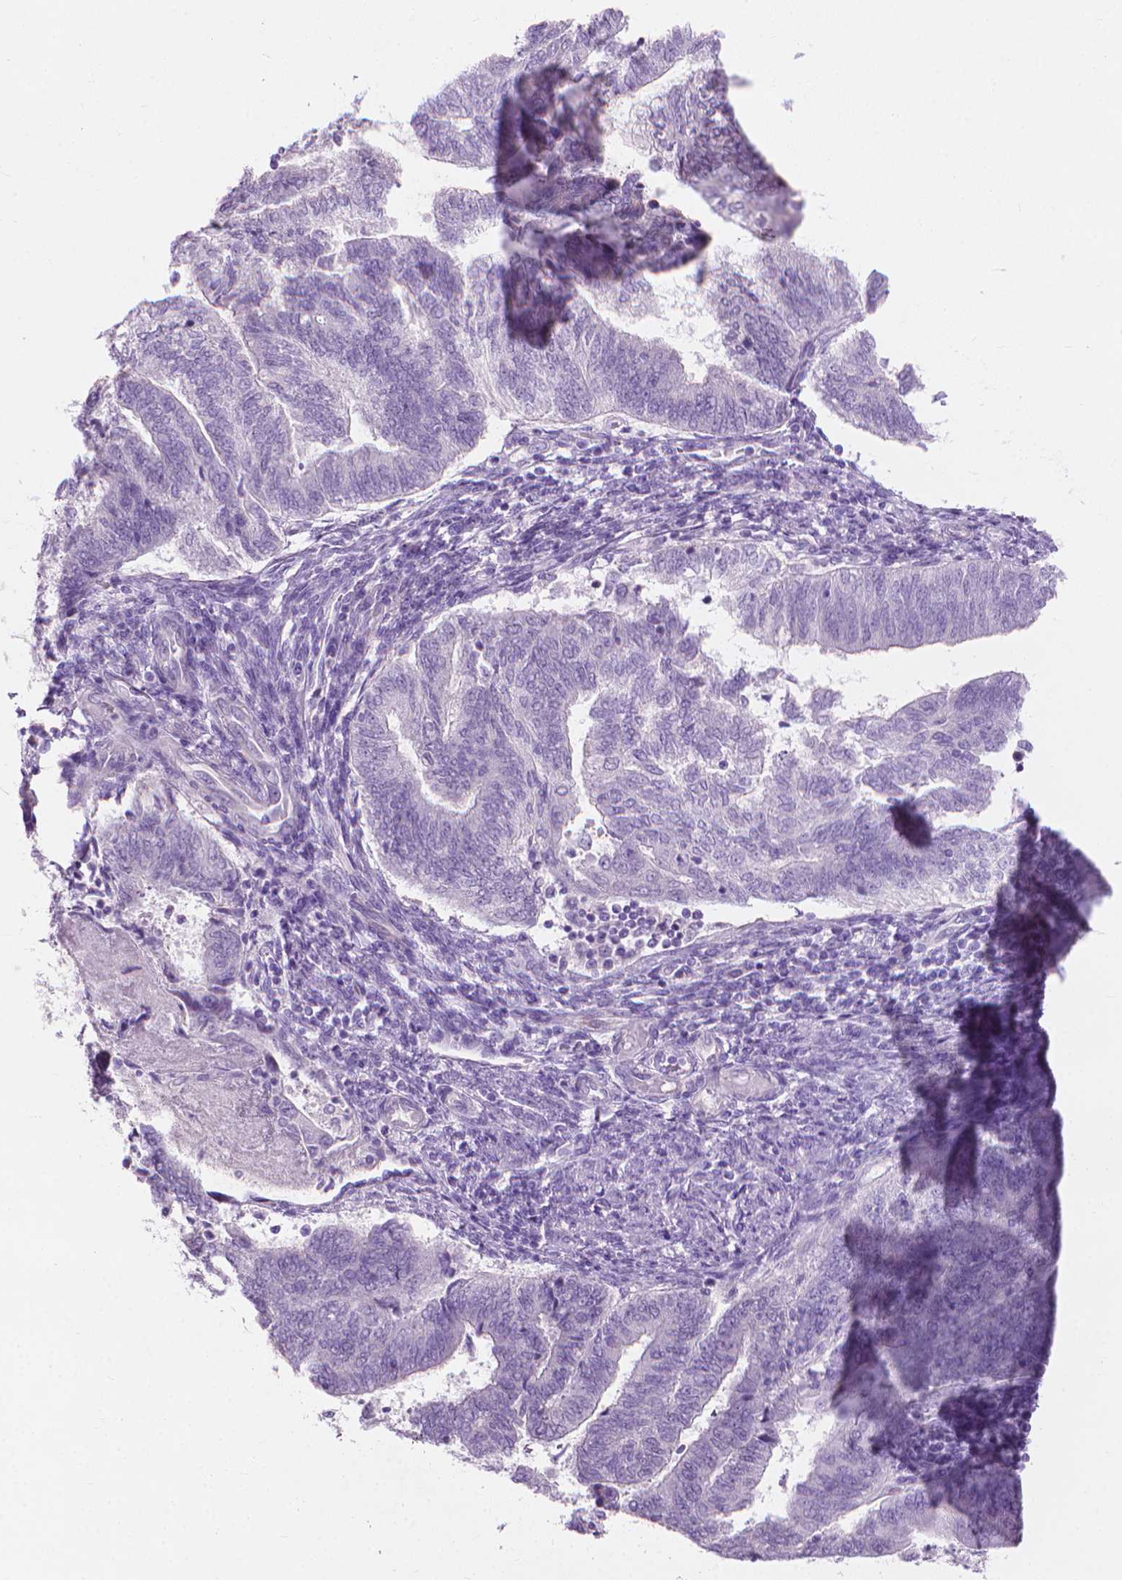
{"staining": {"intensity": "negative", "quantity": "none", "location": "none"}, "tissue": "endometrial cancer", "cell_type": "Tumor cells", "image_type": "cancer", "snomed": [{"axis": "morphology", "description": "Adenocarcinoma, NOS"}, {"axis": "topography", "description": "Endometrium"}], "caption": "This is a micrograph of immunohistochemistry staining of endometrial cancer (adenocarcinoma), which shows no expression in tumor cells.", "gene": "KRT73", "patient": {"sex": "female", "age": 65}}